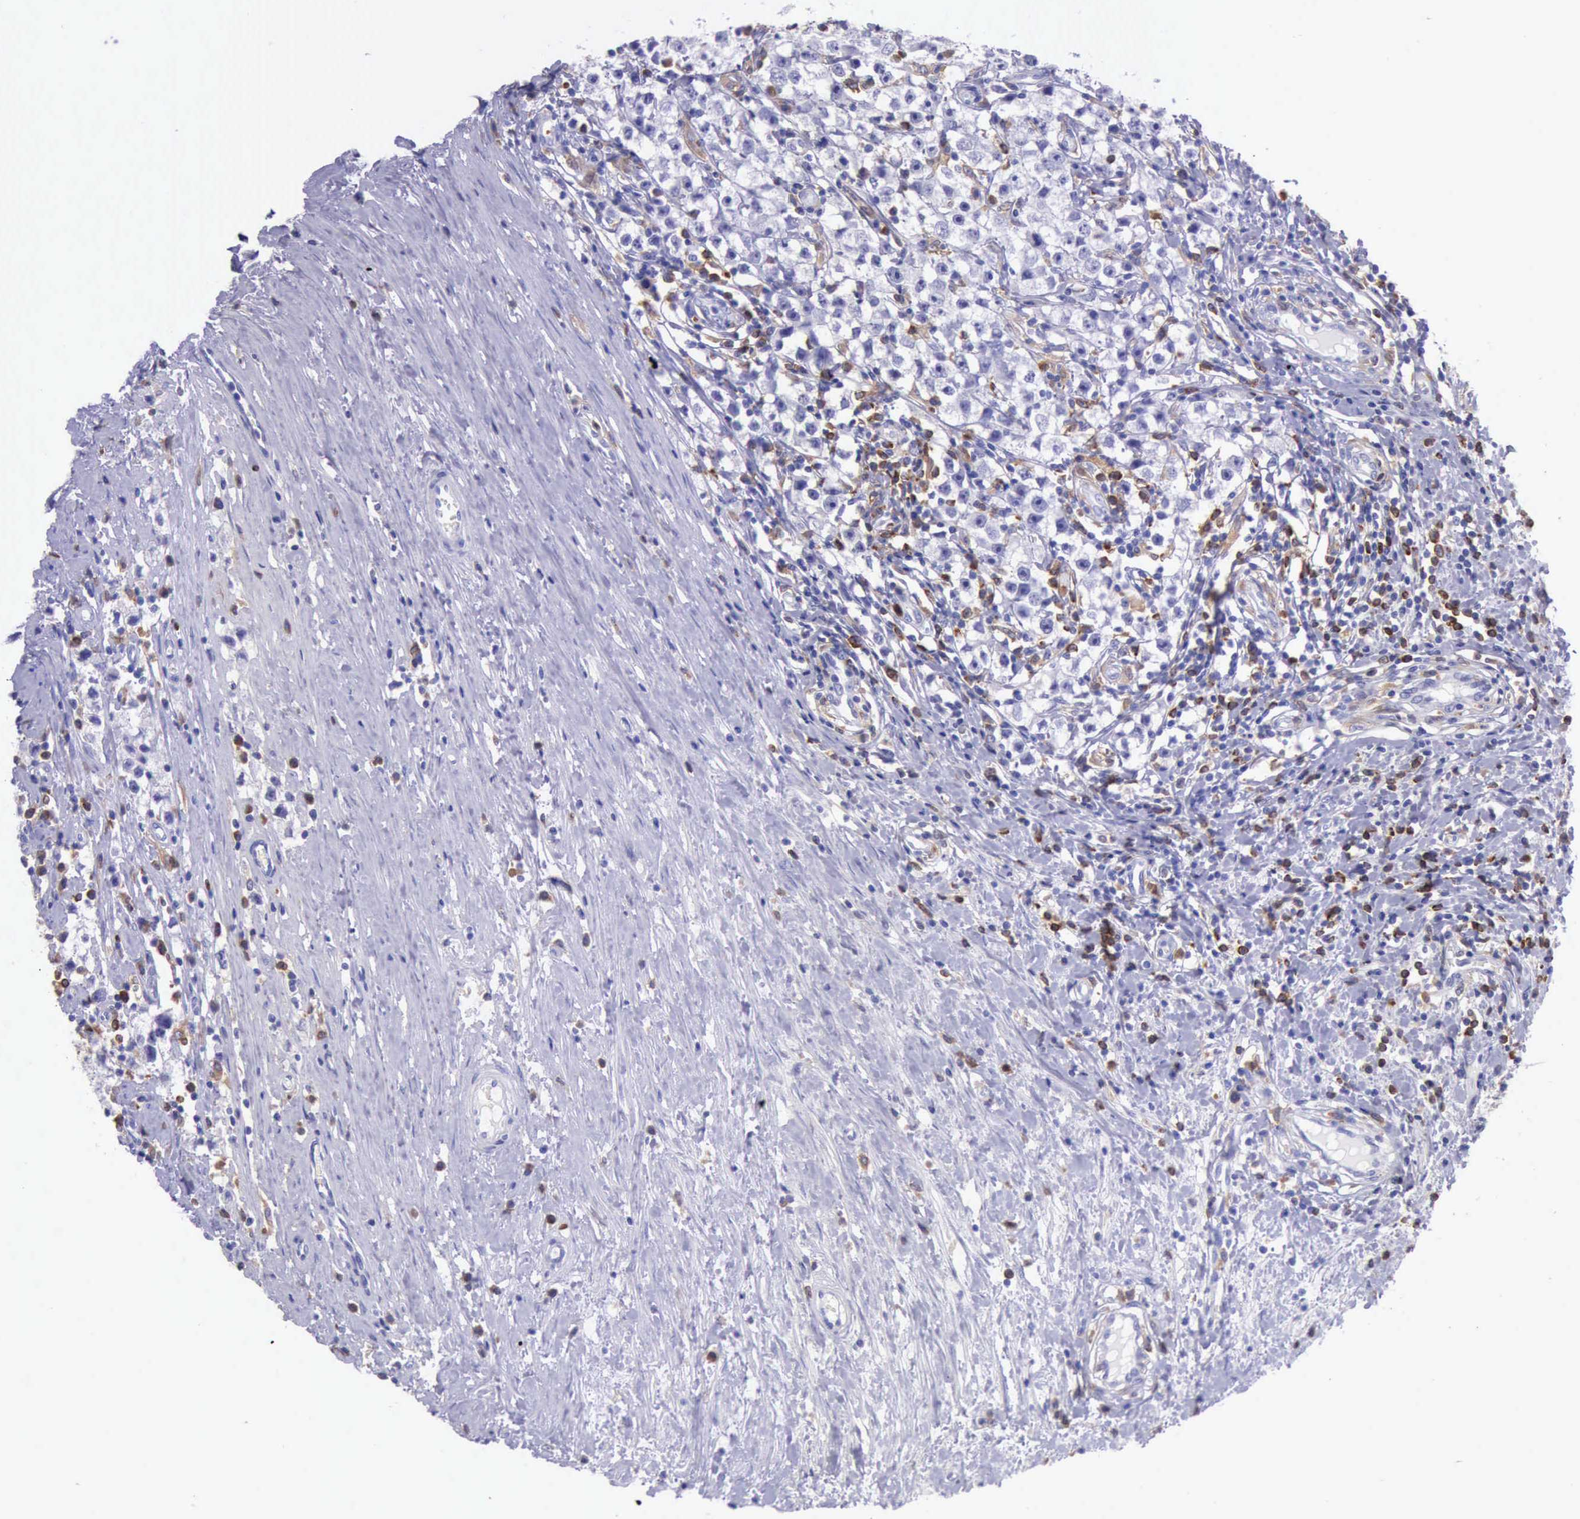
{"staining": {"intensity": "negative", "quantity": "none", "location": "none"}, "tissue": "testis cancer", "cell_type": "Tumor cells", "image_type": "cancer", "snomed": [{"axis": "morphology", "description": "Seminoma, NOS"}, {"axis": "topography", "description": "Testis"}], "caption": "DAB (3,3'-diaminobenzidine) immunohistochemical staining of human seminoma (testis) exhibits no significant expression in tumor cells.", "gene": "BTK", "patient": {"sex": "male", "age": 35}}